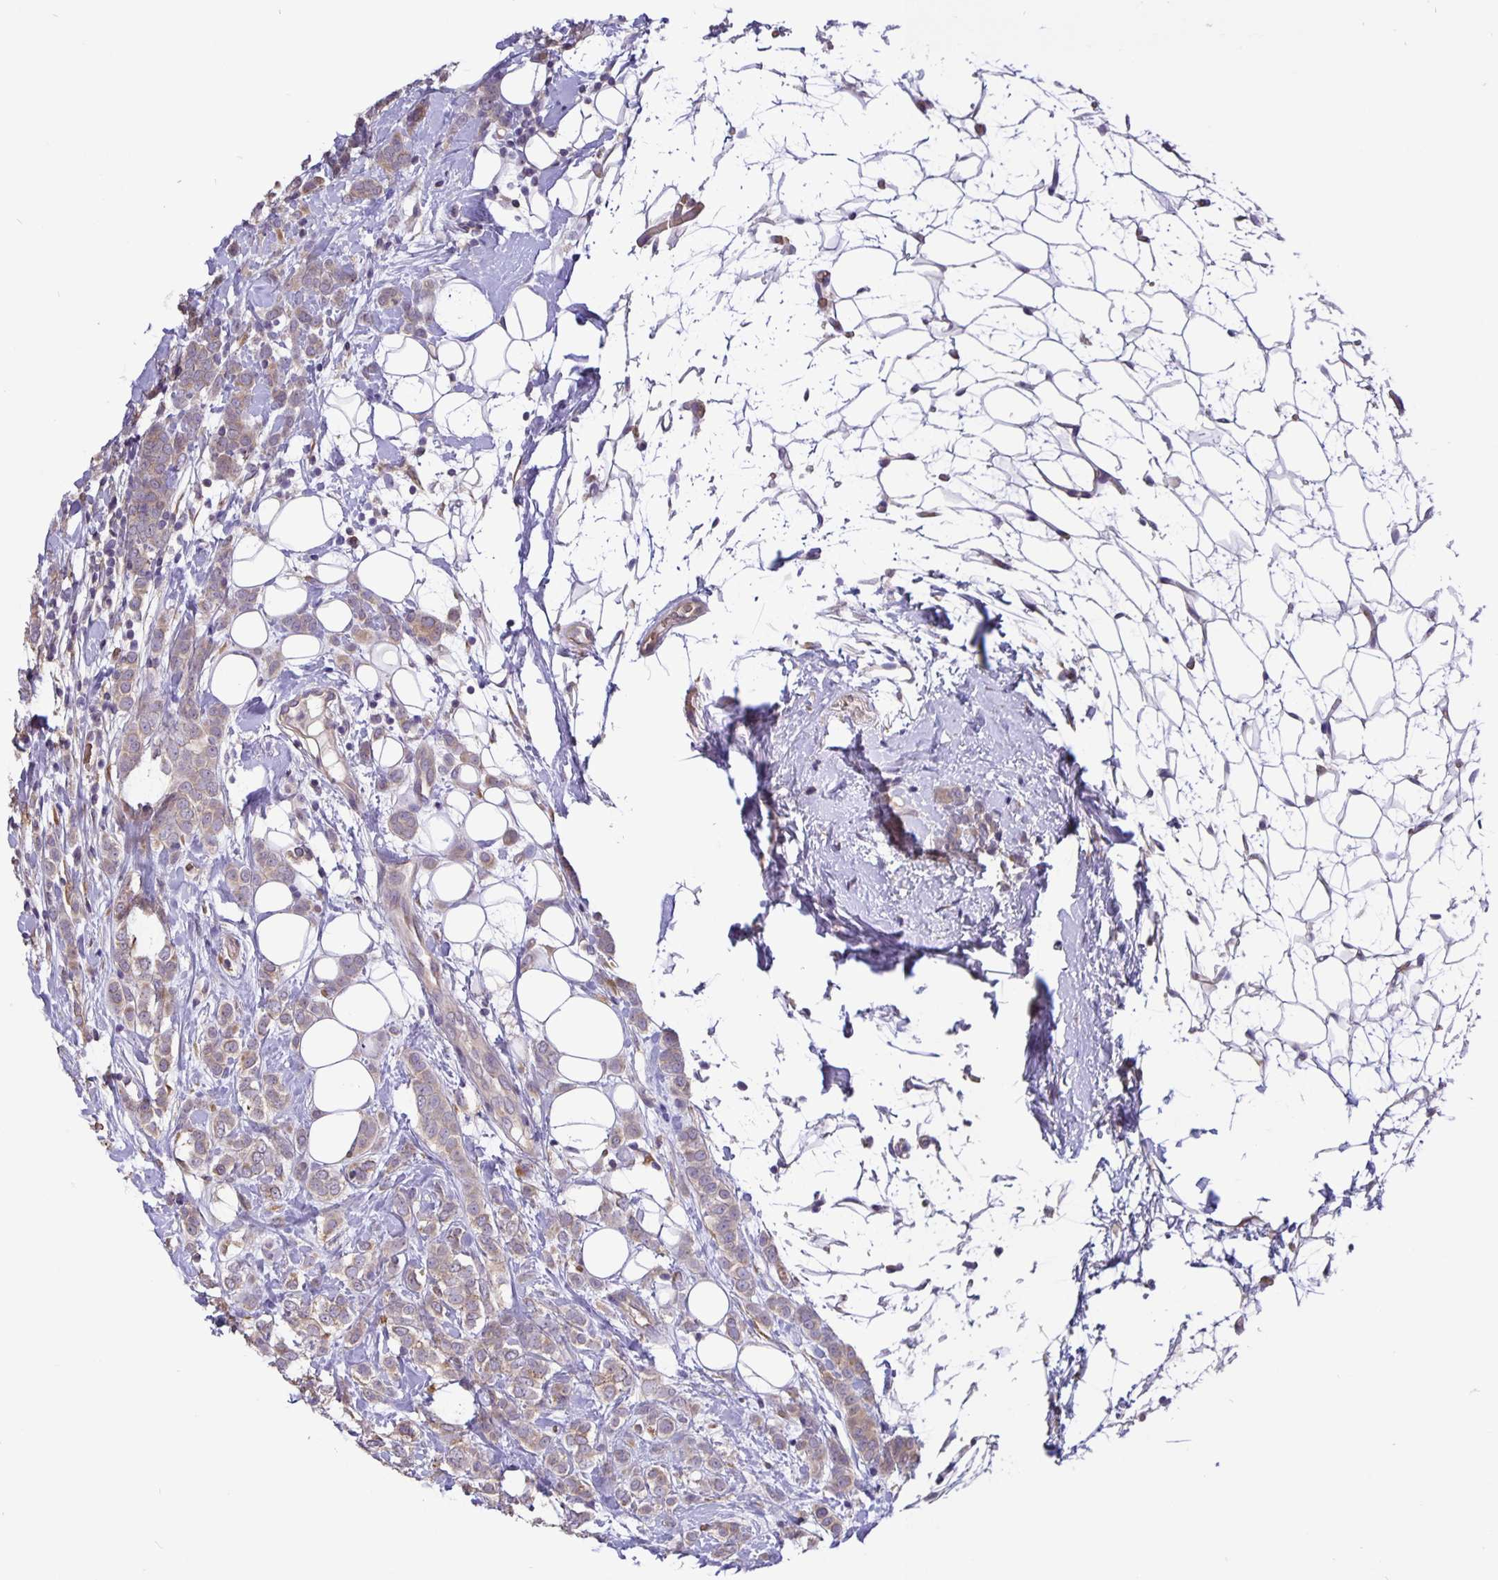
{"staining": {"intensity": "weak", "quantity": ">75%", "location": "cytoplasmic/membranous"}, "tissue": "breast cancer", "cell_type": "Tumor cells", "image_type": "cancer", "snomed": [{"axis": "morphology", "description": "Lobular carcinoma"}, {"axis": "topography", "description": "Breast"}], "caption": "Lobular carcinoma (breast) stained with DAB (3,3'-diaminobenzidine) immunohistochemistry demonstrates low levels of weak cytoplasmic/membranous positivity in approximately >75% of tumor cells. The staining is performed using DAB (3,3'-diaminobenzidine) brown chromogen to label protein expression. The nuclei are counter-stained blue using hematoxylin.", "gene": "TMEM71", "patient": {"sex": "female", "age": 49}}